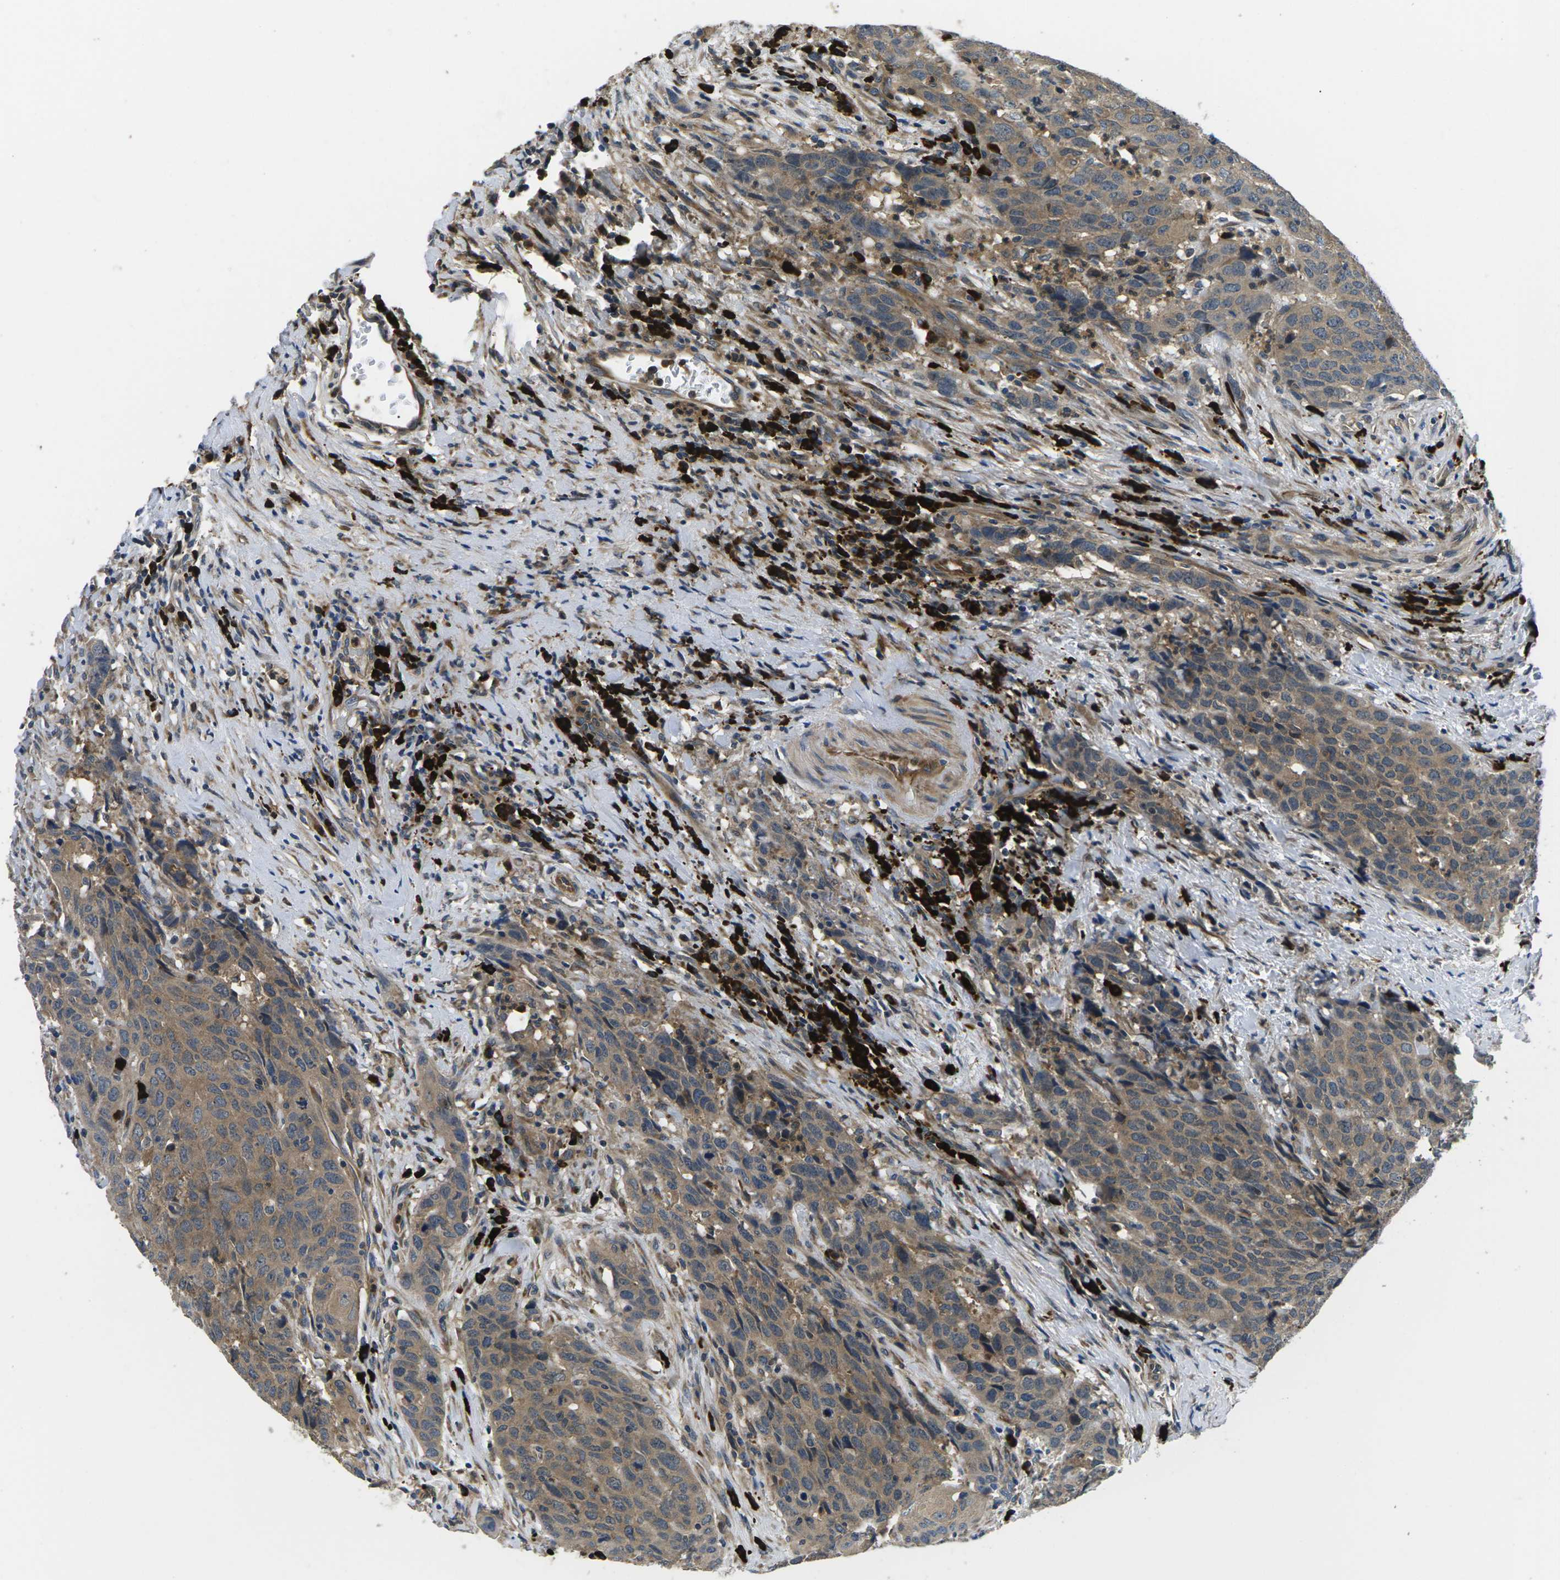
{"staining": {"intensity": "moderate", "quantity": ">75%", "location": "cytoplasmic/membranous"}, "tissue": "head and neck cancer", "cell_type": "Tumor cells", "image_type": "cancer", "snomed": [{"axis": "morphology", "description": "Squamous cell carcinoma, NOS"}, {"axis": "topography", "description": "Head-Neck"}], "caption": "Head and neck squamous cell carcinoma stained with a protein marker demonstrates moderate staining in tumor cells.", "gene": "PLCE1", "patient": {"sex": "male", "age": 66}}